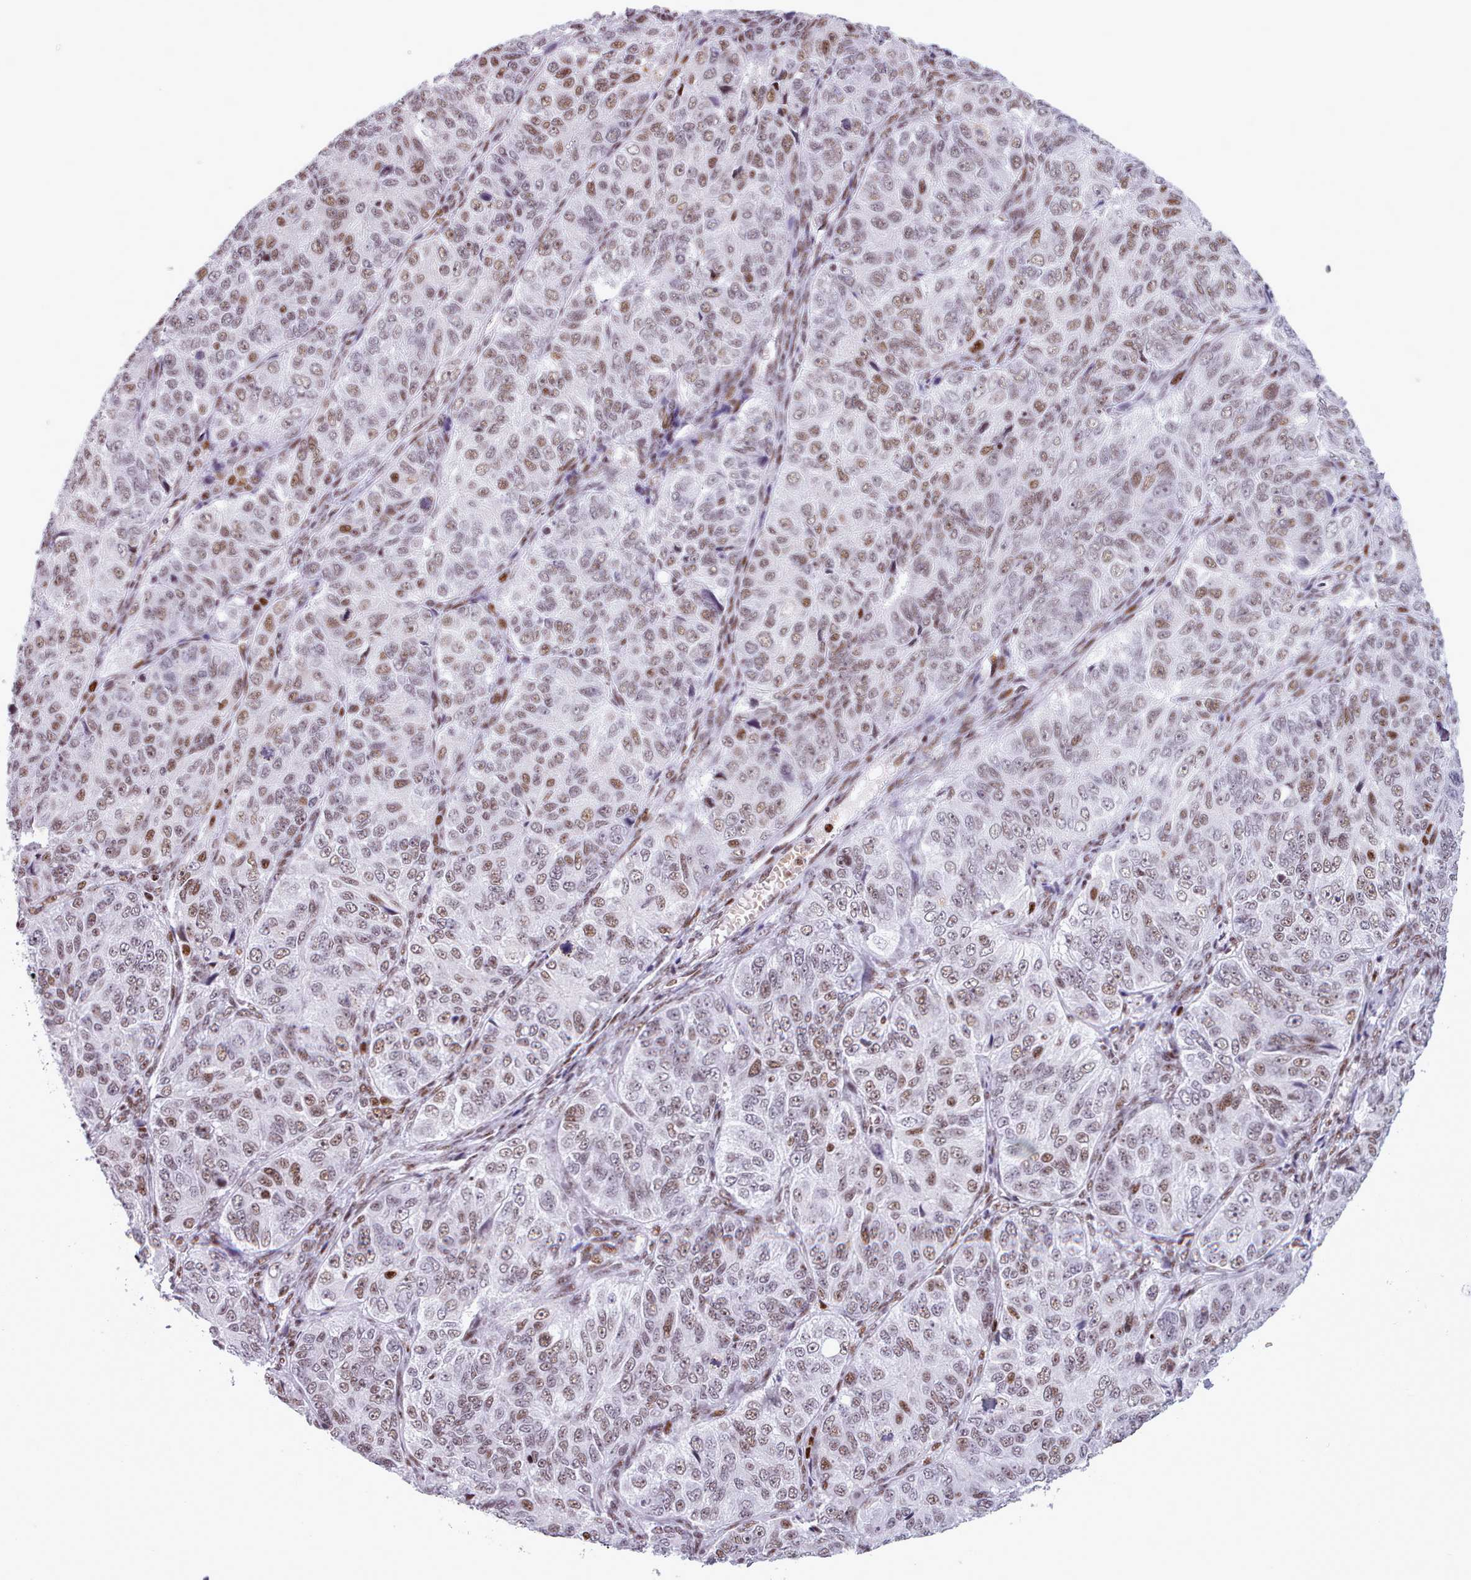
{"staining": {"intensity": "moderate", "quantity": ">75%", "location": "nuclear"}, "tissue": "ovarian cancer", "cell_type": "Tumor cells", "image_type": "cancer", "snomed": [{"axis": "morphology", "description": "Carcinoma, endometroid"}, {"axis": "topography", "description": "Ovary"}], "caption": "Moderate nuclear protein positivity is present in approximately >75% of tumor cells in endometroid carcinoma (ovarian).", "gene": "SRSF4", "patient": {"sex": "female", "age": 51}}